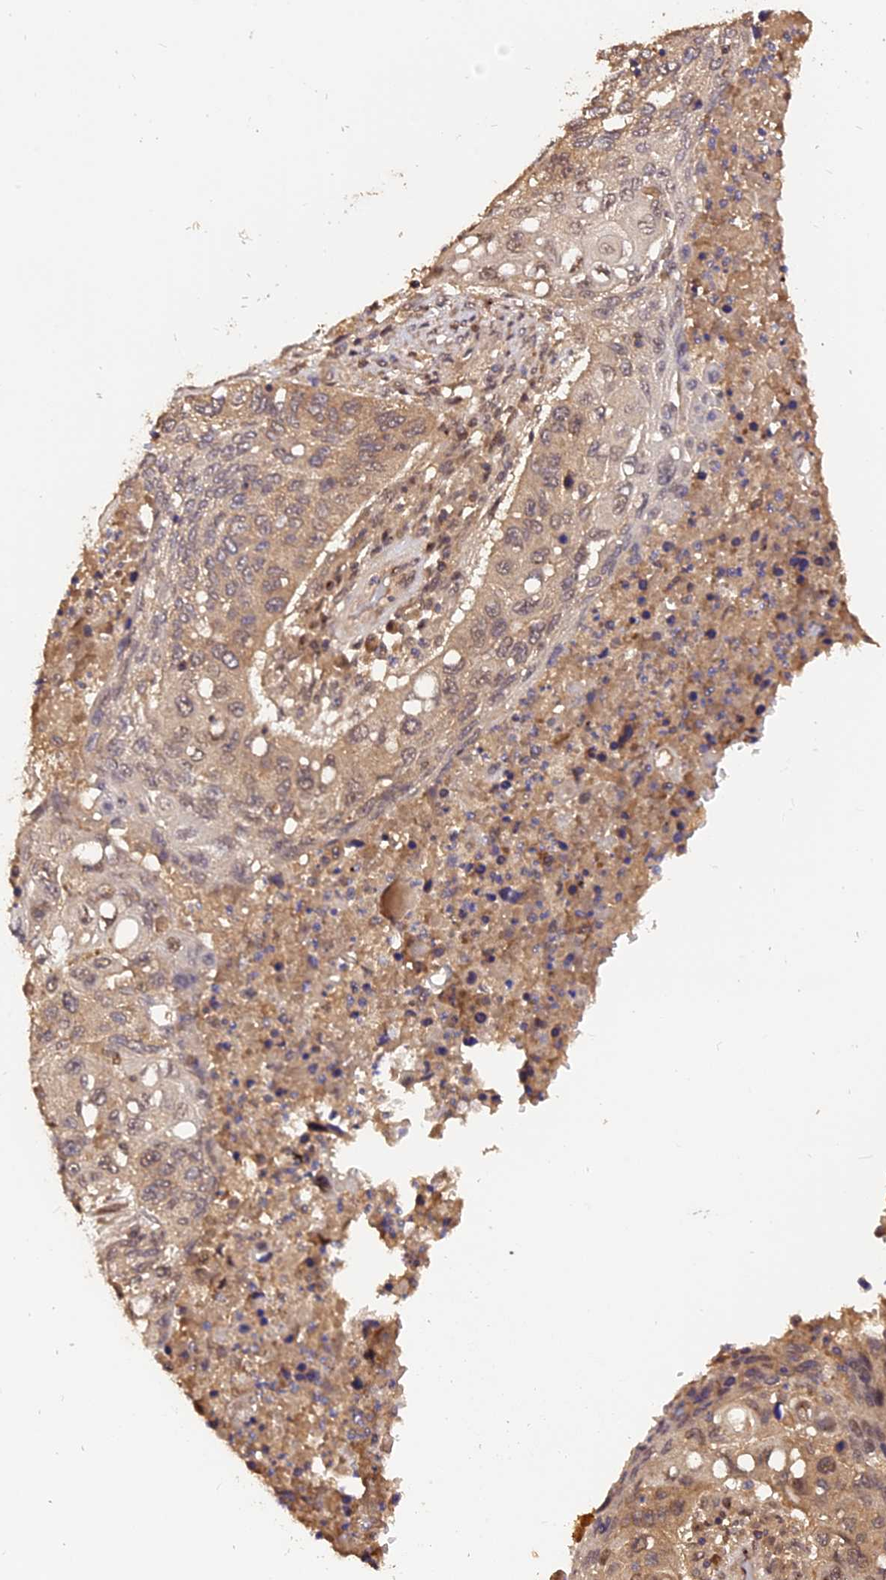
{"staining": {"intensity": "weak", "quantity": ">75%", "location": "cytoplasmic/membranous,nuclear"}, "tissue": "lung cancer", "cell_type": "Tumor cells", "image_type": "cancer", "snomed": [{"axis": "morphology", "description": "Squamous cell carcinoma, NOS"}, {"axis": "topography", "description": "Lung"}], "caption": "Immunohistochemical staining of squamous cell carcinoma (lung) shows low levels of weak cytoplasmic/membranous and nuclear protein staining in approximately >75% of tumor cells.", "gene": "TRMT1", "patient": {"sex": "female", "age": 63}}